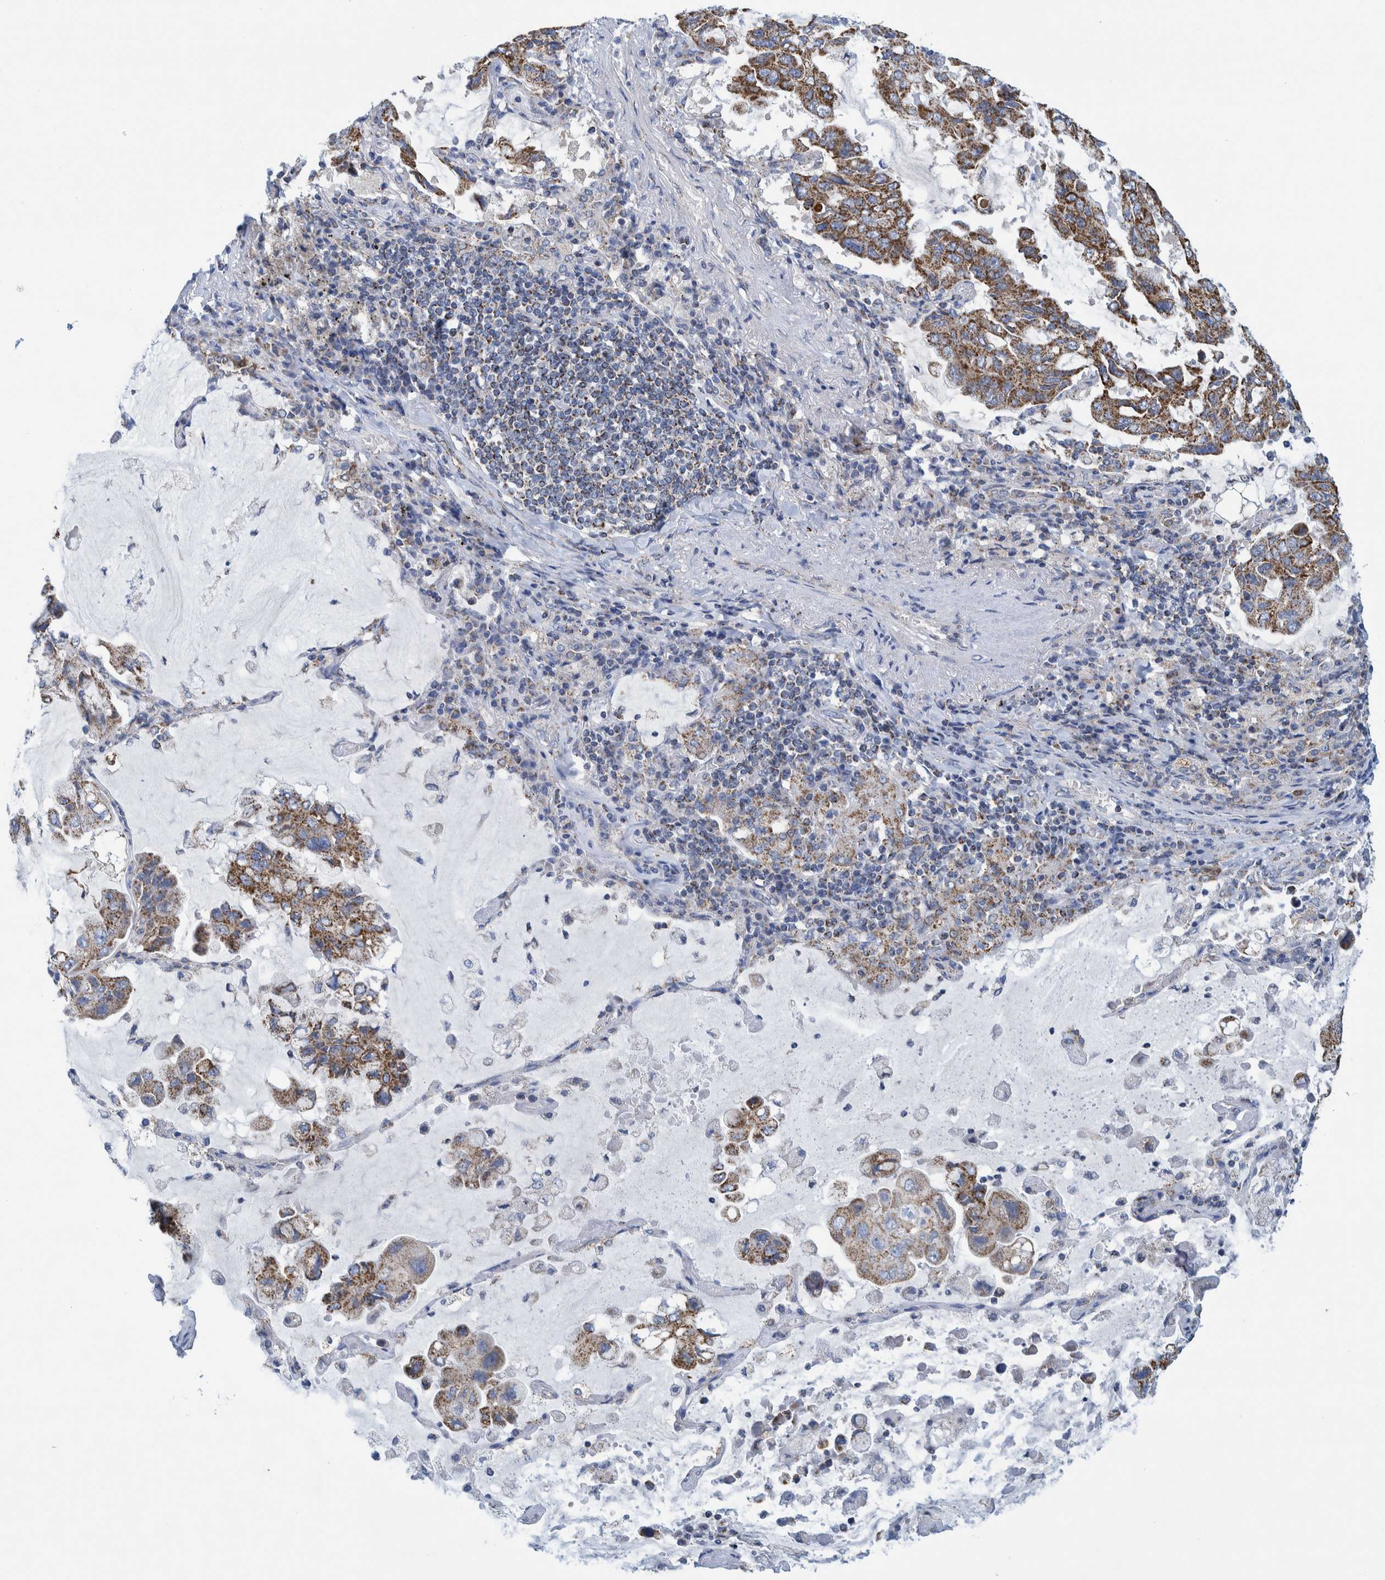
{"staining": {"intensity": "moderate", "quantity": ">75%", "location": "cytoplasmic/membranous"}, "tissue": "lung cancer", "cell_type": "Tumor cells", "image_type": "cancer", "snomed": [{"axis": "morphology", "description": "Adenocarcinoma, NOS"}, {"axis": "topography", "description": "Lung"}], "caption": "This micrograph exhibits immunohistochemistry (IHC) staining of lung cancer, with medium moderate cytoplasmic/membranous staining in about >75% of tumor cells.", "gene": "MRPS7", "patient": {"sex": "male", "age": 64}}